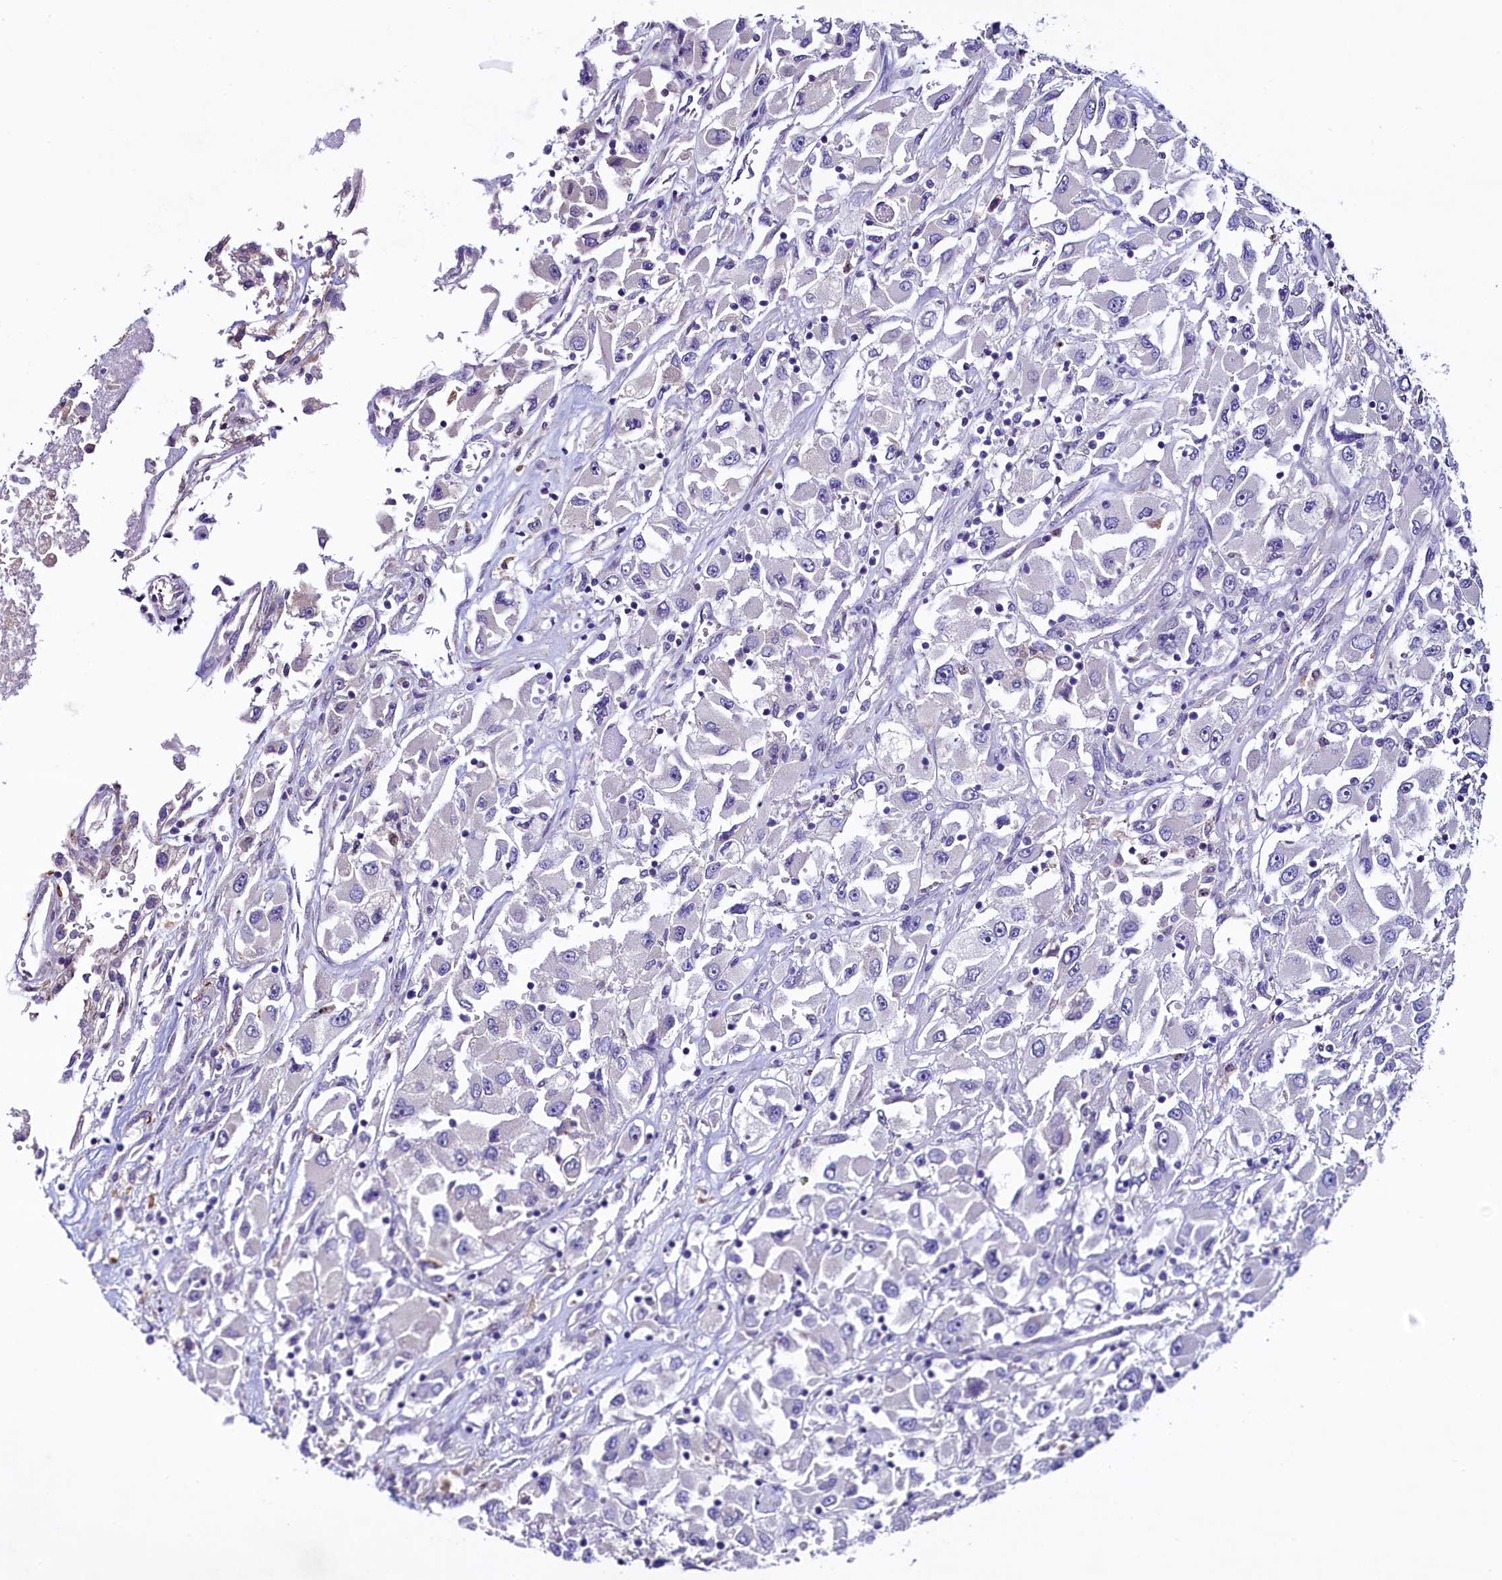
{"staining": {"intensity": "negative", "quantity": "none", "location": "none"}, "tissue": "renal cancer", "cell_type": "Tumor cells", "image_type": "cancer", "snomed": [{"axis": "morphology", "description": "Adenocarcinoma, NOS"}, {"axis": "topography", "description": "Kidney"}], "caption": "Immunohistochemical staining of human renal cancer displays no significant staining in tumor cells.", "gene": "KRBOX5", "patient": {"sex": "female", "age": 52}}